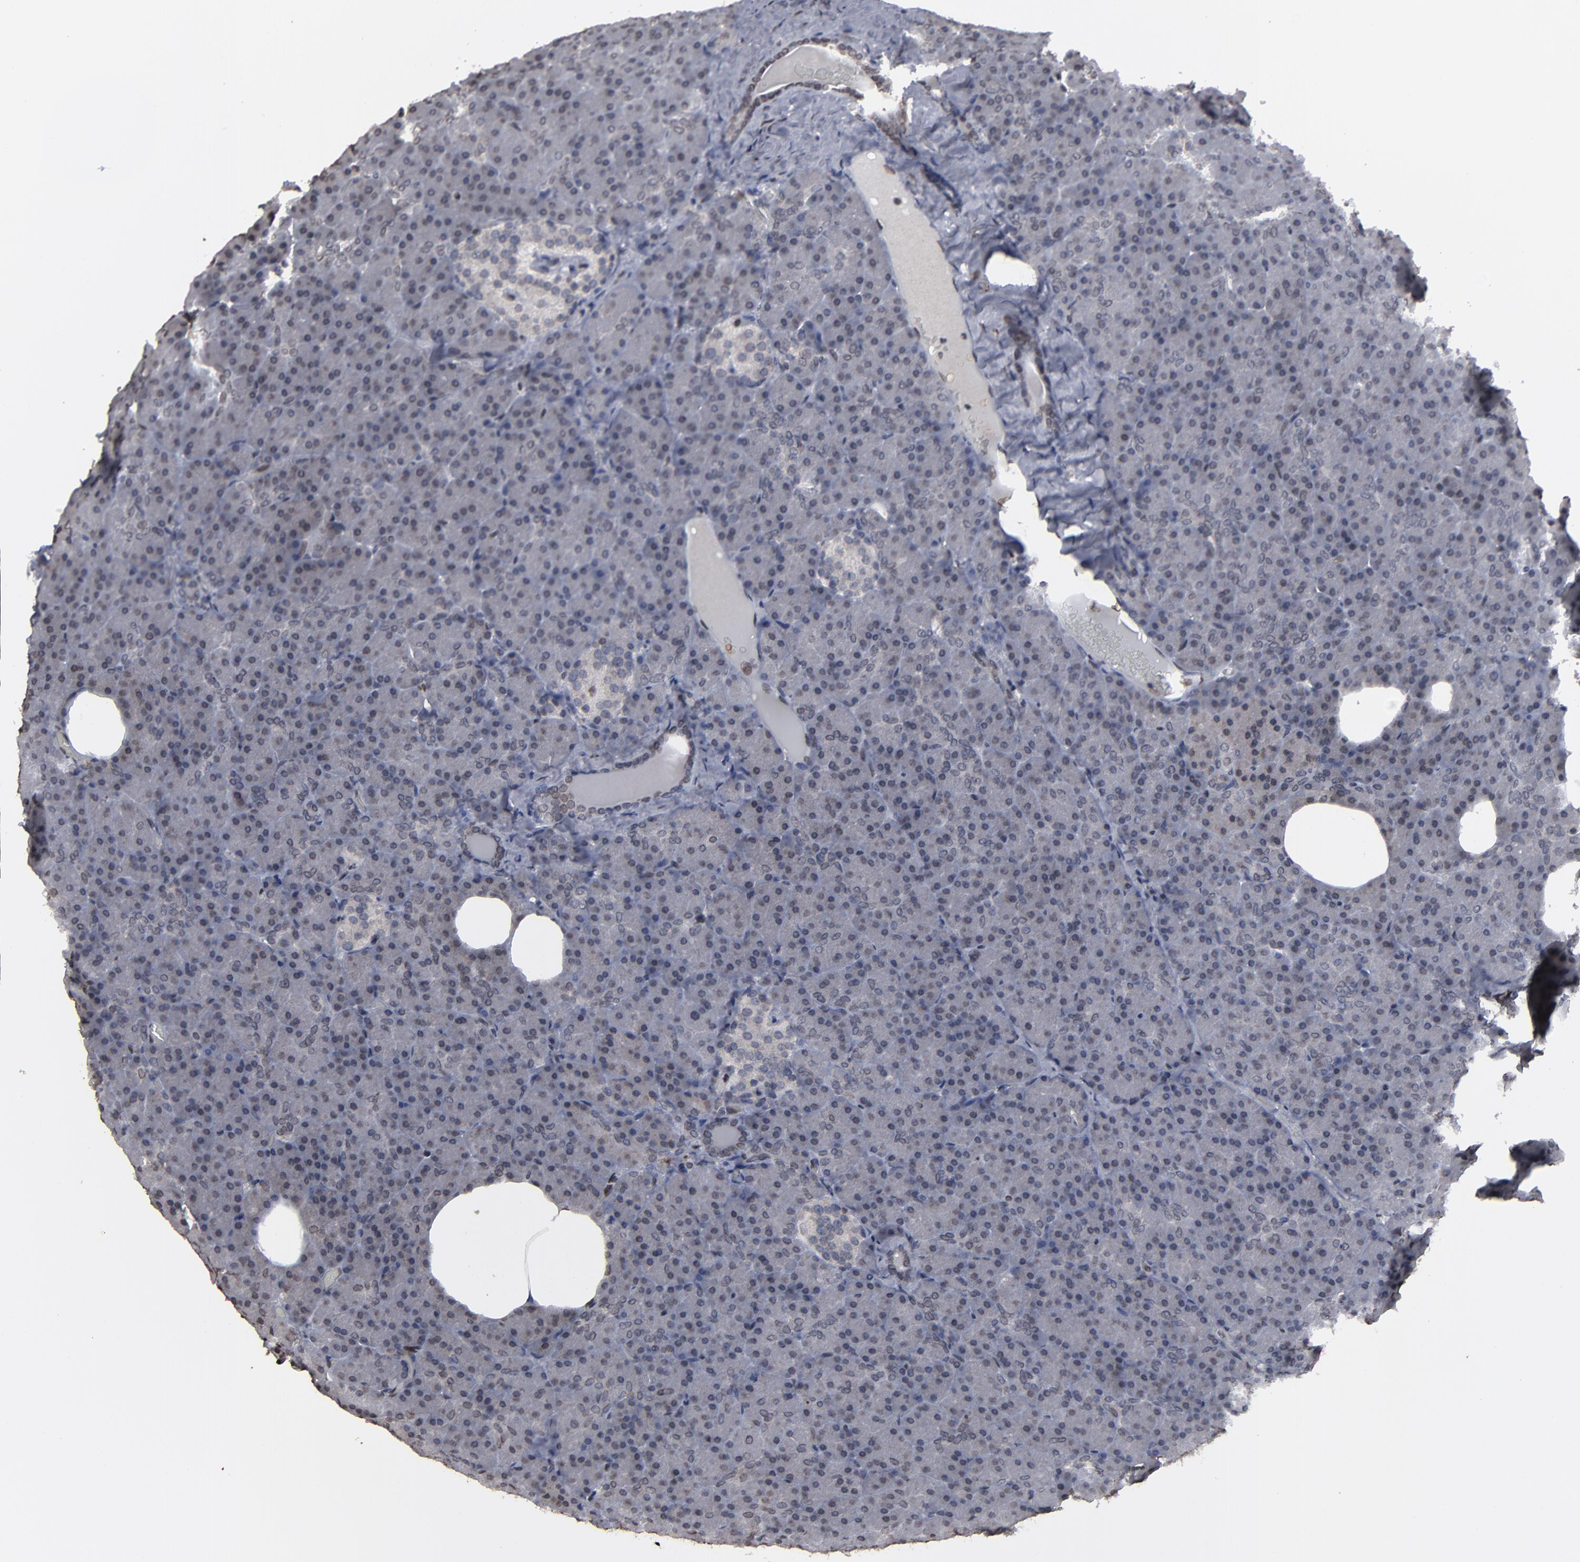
{"staining": {"intensity": "weak", "quantity": "25%-75%", "location": "nuclear"}, "tissue": "pancreas", "cell_type": "Exocrine glandular cells", "image_type": "normal", "snomed": [{"axis": "morphology", "description": "Normal tissue, NOS"}, {"axis": "topography", "description": "Pancreas"}], "caption": "Human pancreas stained with a brown dye exhibits weak nuclear positive positivity in approximately 25%-75% of exocrine glandular cells.", "gene": "BAZ1A", "patient": {"sex": "female", "age": 35}}